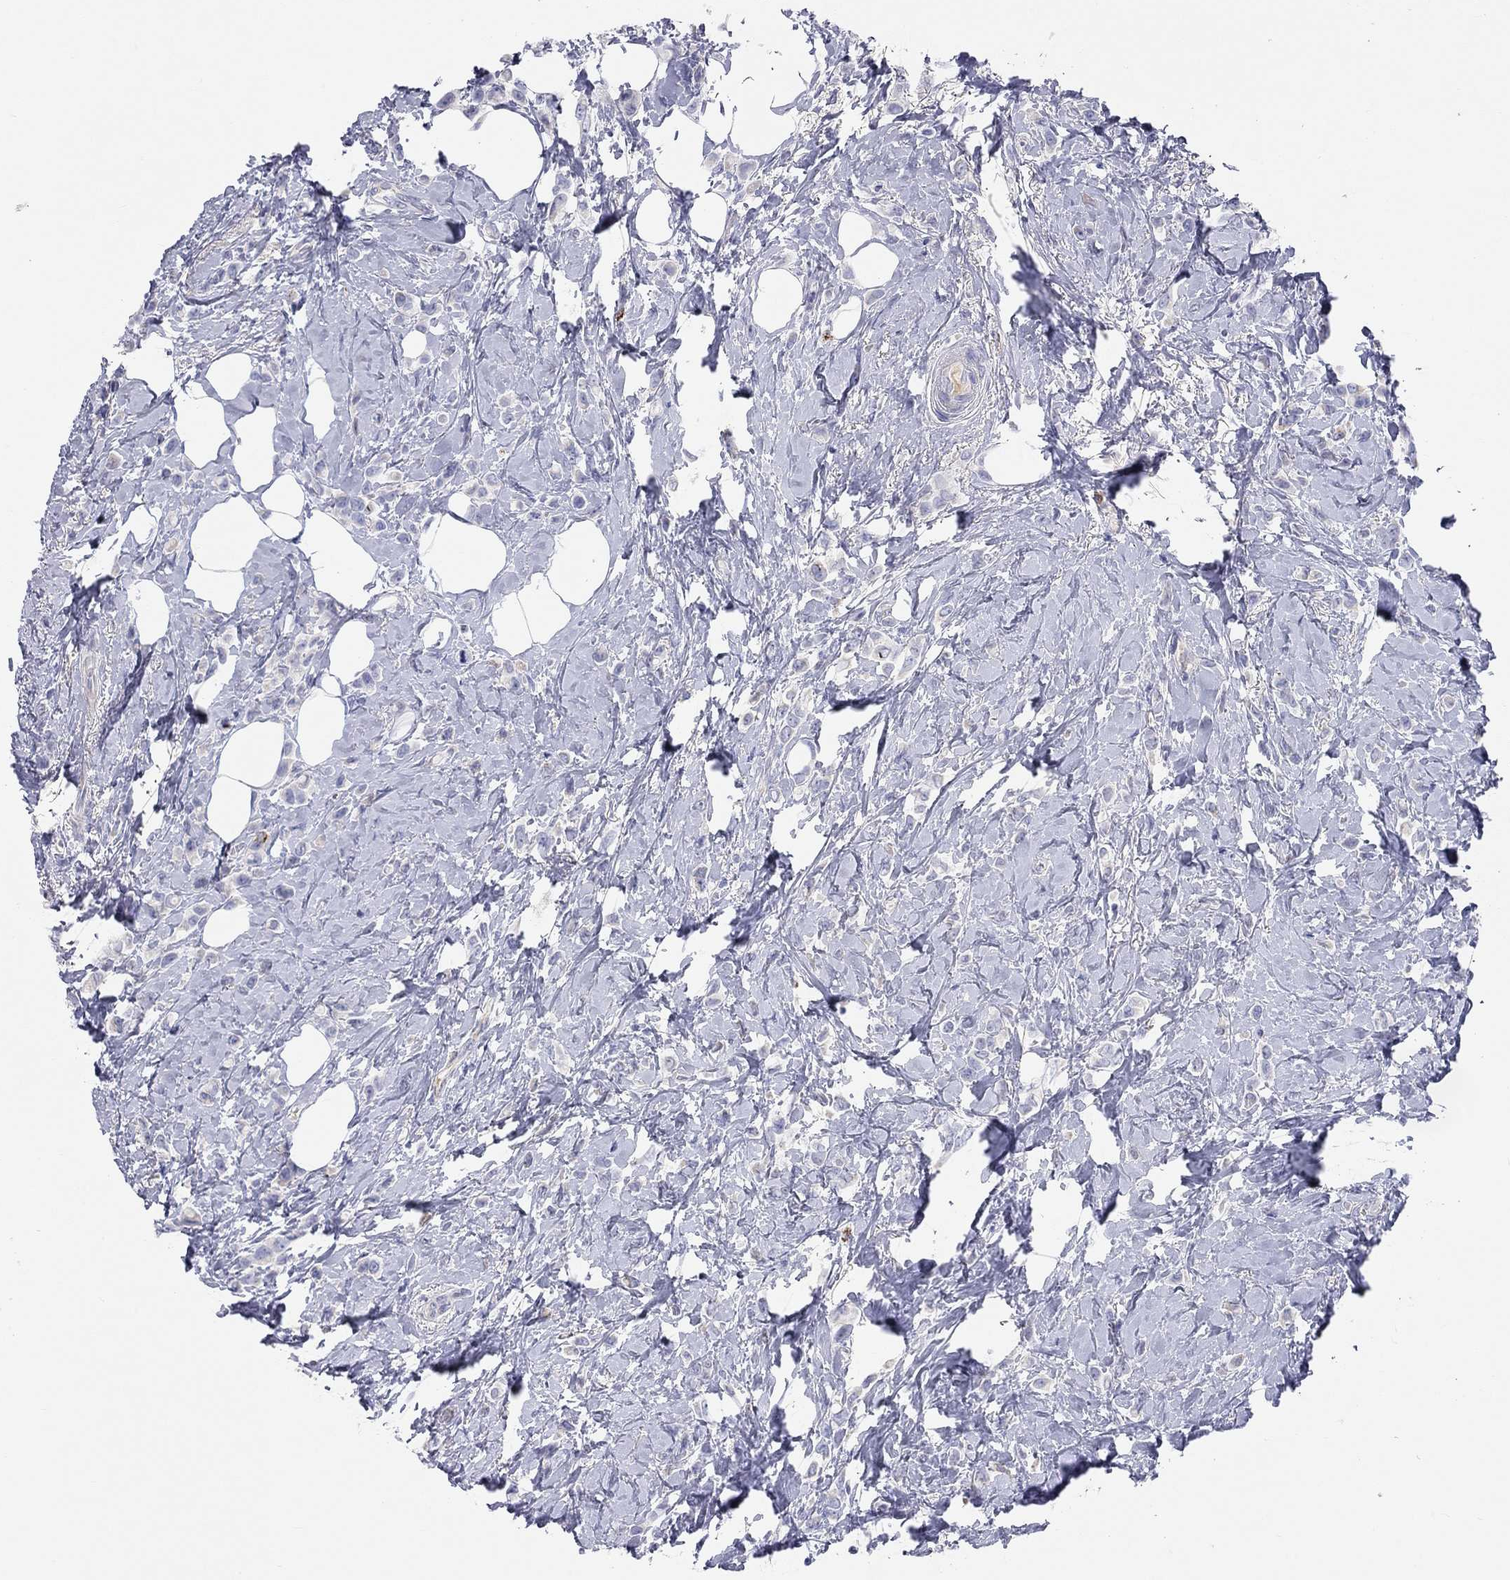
{"staining": {"intensity": "negative", "quantity": "none", "location": "none"}, "tissue": "breast cancer", "cell_type": "Tumor cells", "image_type": "cancer", "snomed": [{"axis": "morphology", "description": "Lobular carcinoma"}, {"axis": "topography", "description": "Breast"}], "caption": "This photomicrograph is of breast lobular carcinoma stained with immunohistochemistry (IHC) to label a protein in brown with the nuclei are counter-stained blue. There is no staining in tumor cells.", "gene": "ST7L", "patient": {"sex": "female", "age": 66}}